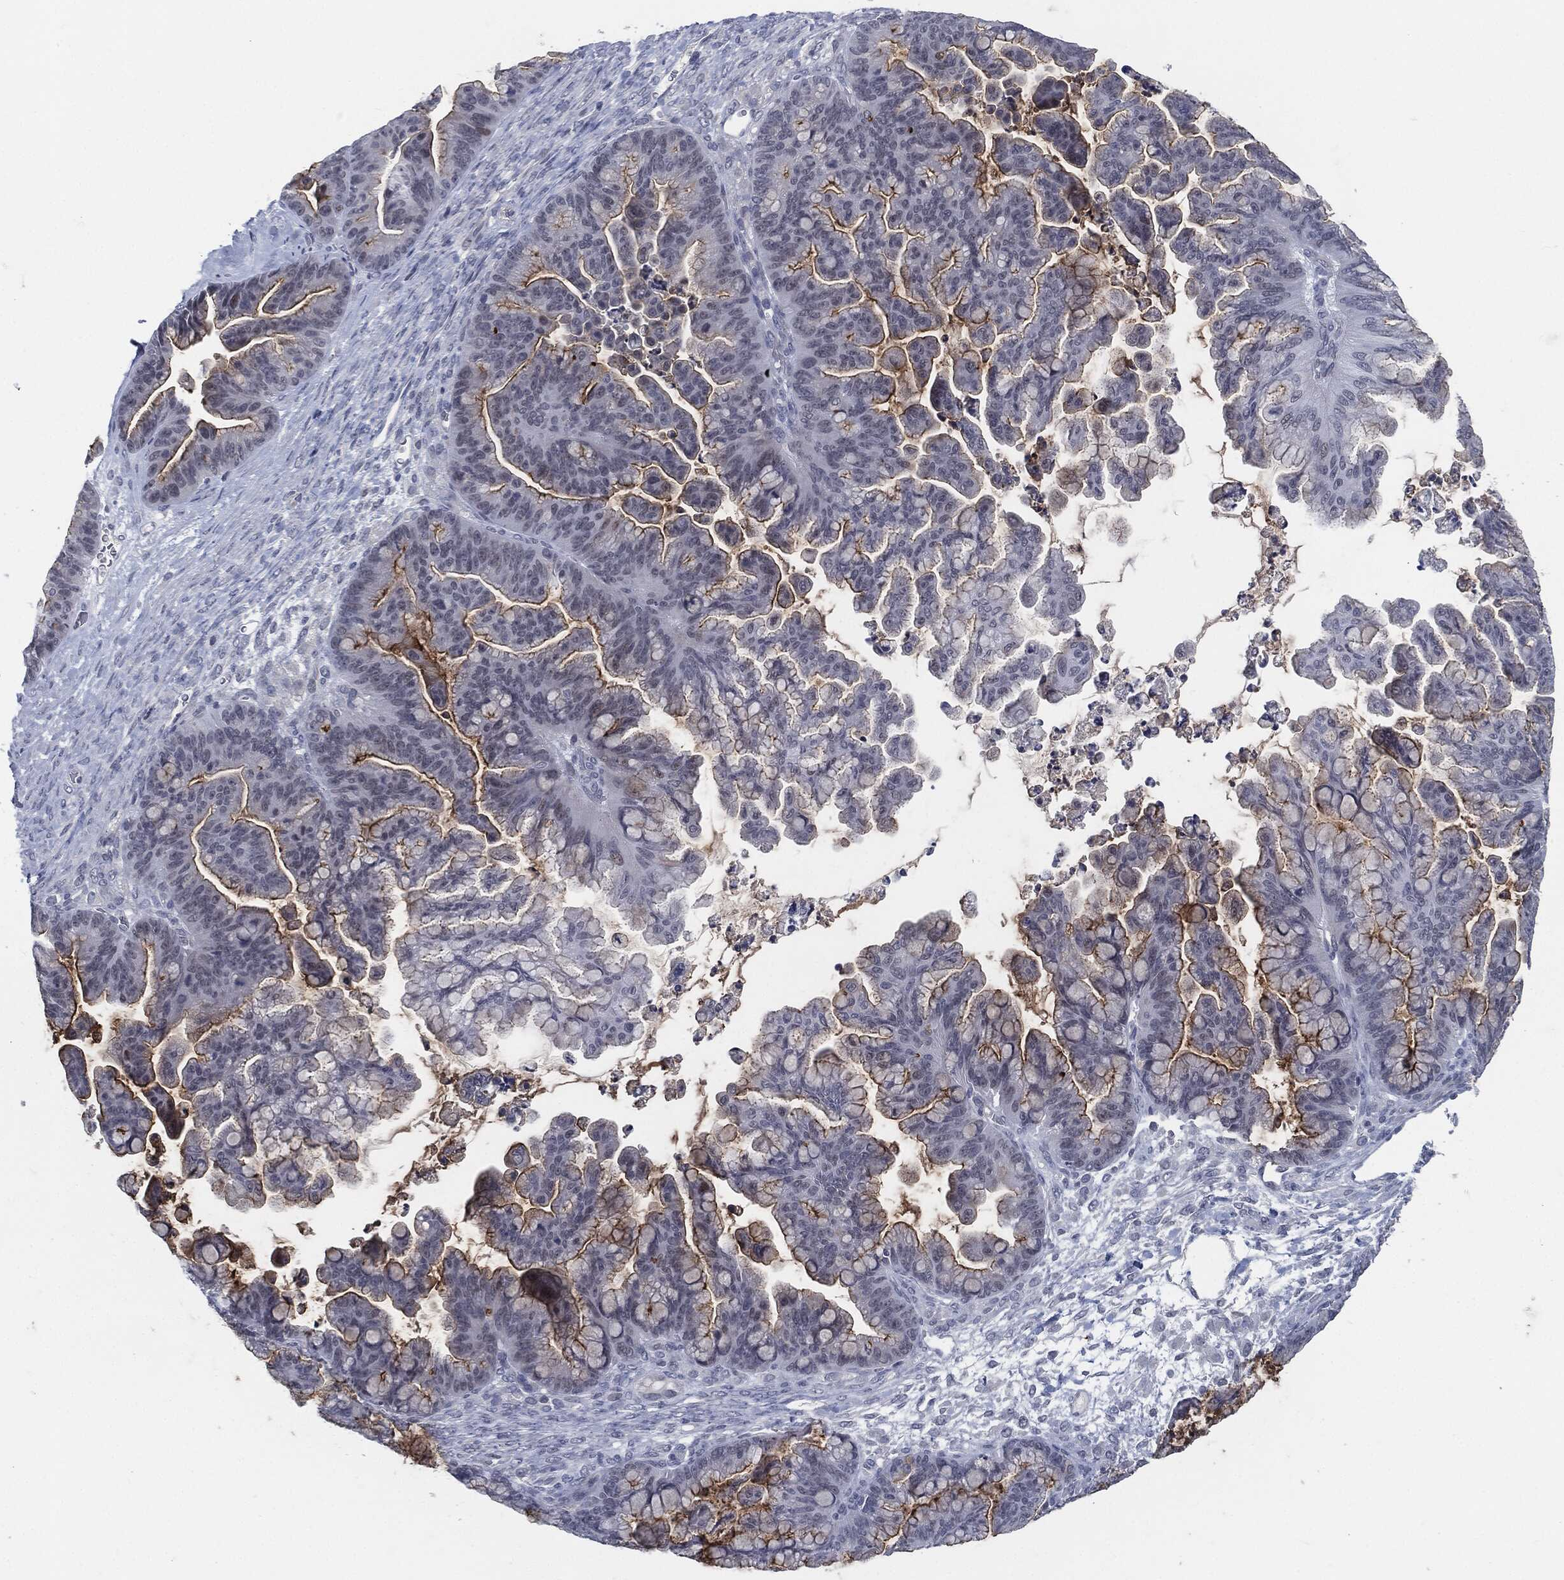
{"staining": {"intensity": "strong", "quantity": "25%-75%", "location": "cytoplasmic/membranous"}, "tissue": "ovarian cancer", "cell_type": "Tumor cells", "image_type": "cancer", "snomed": [{"axis": "morphology", "description": "Cystadenocarcinoma, mucinous, NOS"}, {"axis": "topography", "description": "Ovary"}], "caption": "IHC of human ovarian cancer displays high levels of strong cytoplasmic/membranous staining in approximately 25%-75% of tumor cells.", "gene": "PROM1", "patient": {"sex": "female", "age": 67}}